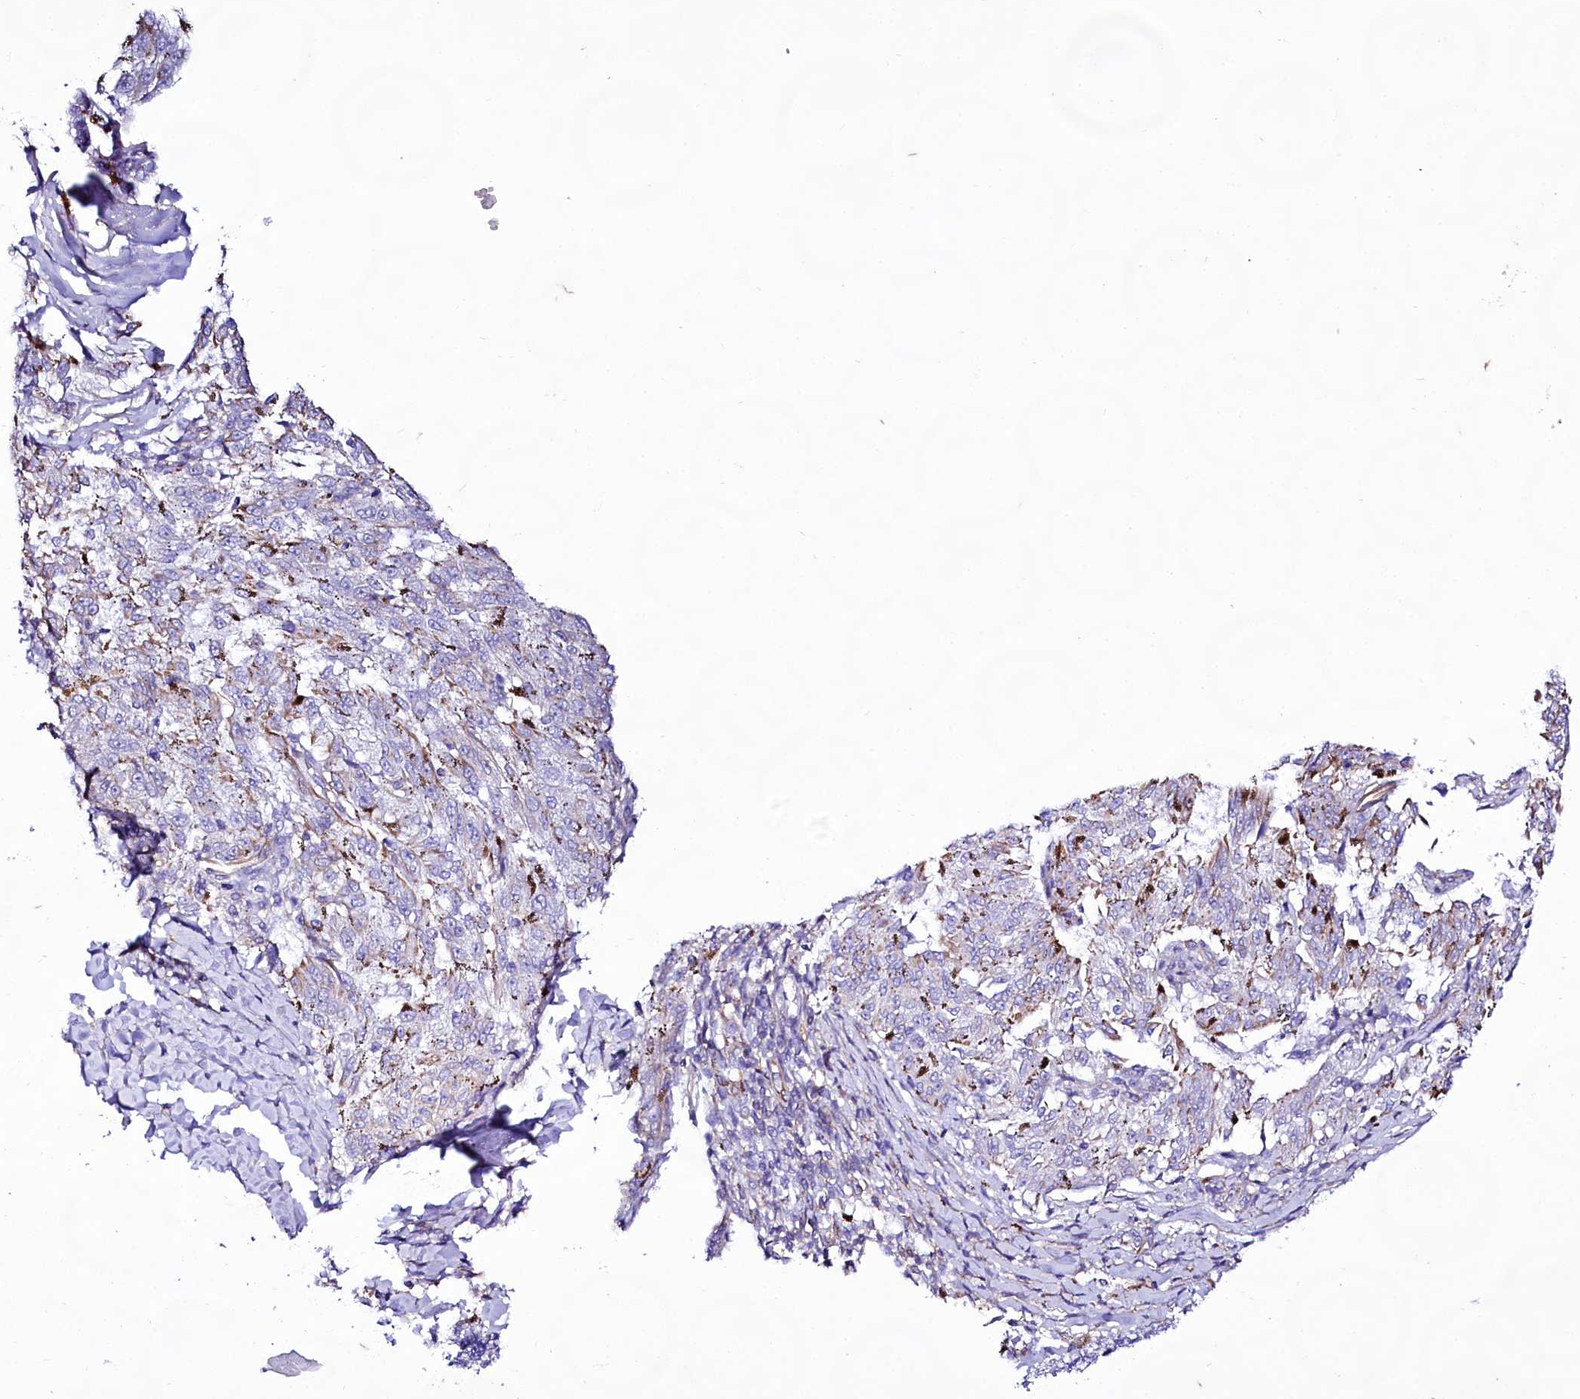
{"staining": {"intensity": "negative", "quantity": "none", "location": "none"}, "tissue": "melanoma", "cell_type": "Tumor cells", "image_type": "cancer", "snomed": [{"axis": "morphology", "description": "Malignant melanoma, NOS"}, {"axis": "topography", "description": "Skin"}], "caption": "The photomicrograph exhibits no staining of tumor cells in melanoma.", "gene": "CD99", "patient": {"sex": "female", "age": 72}}